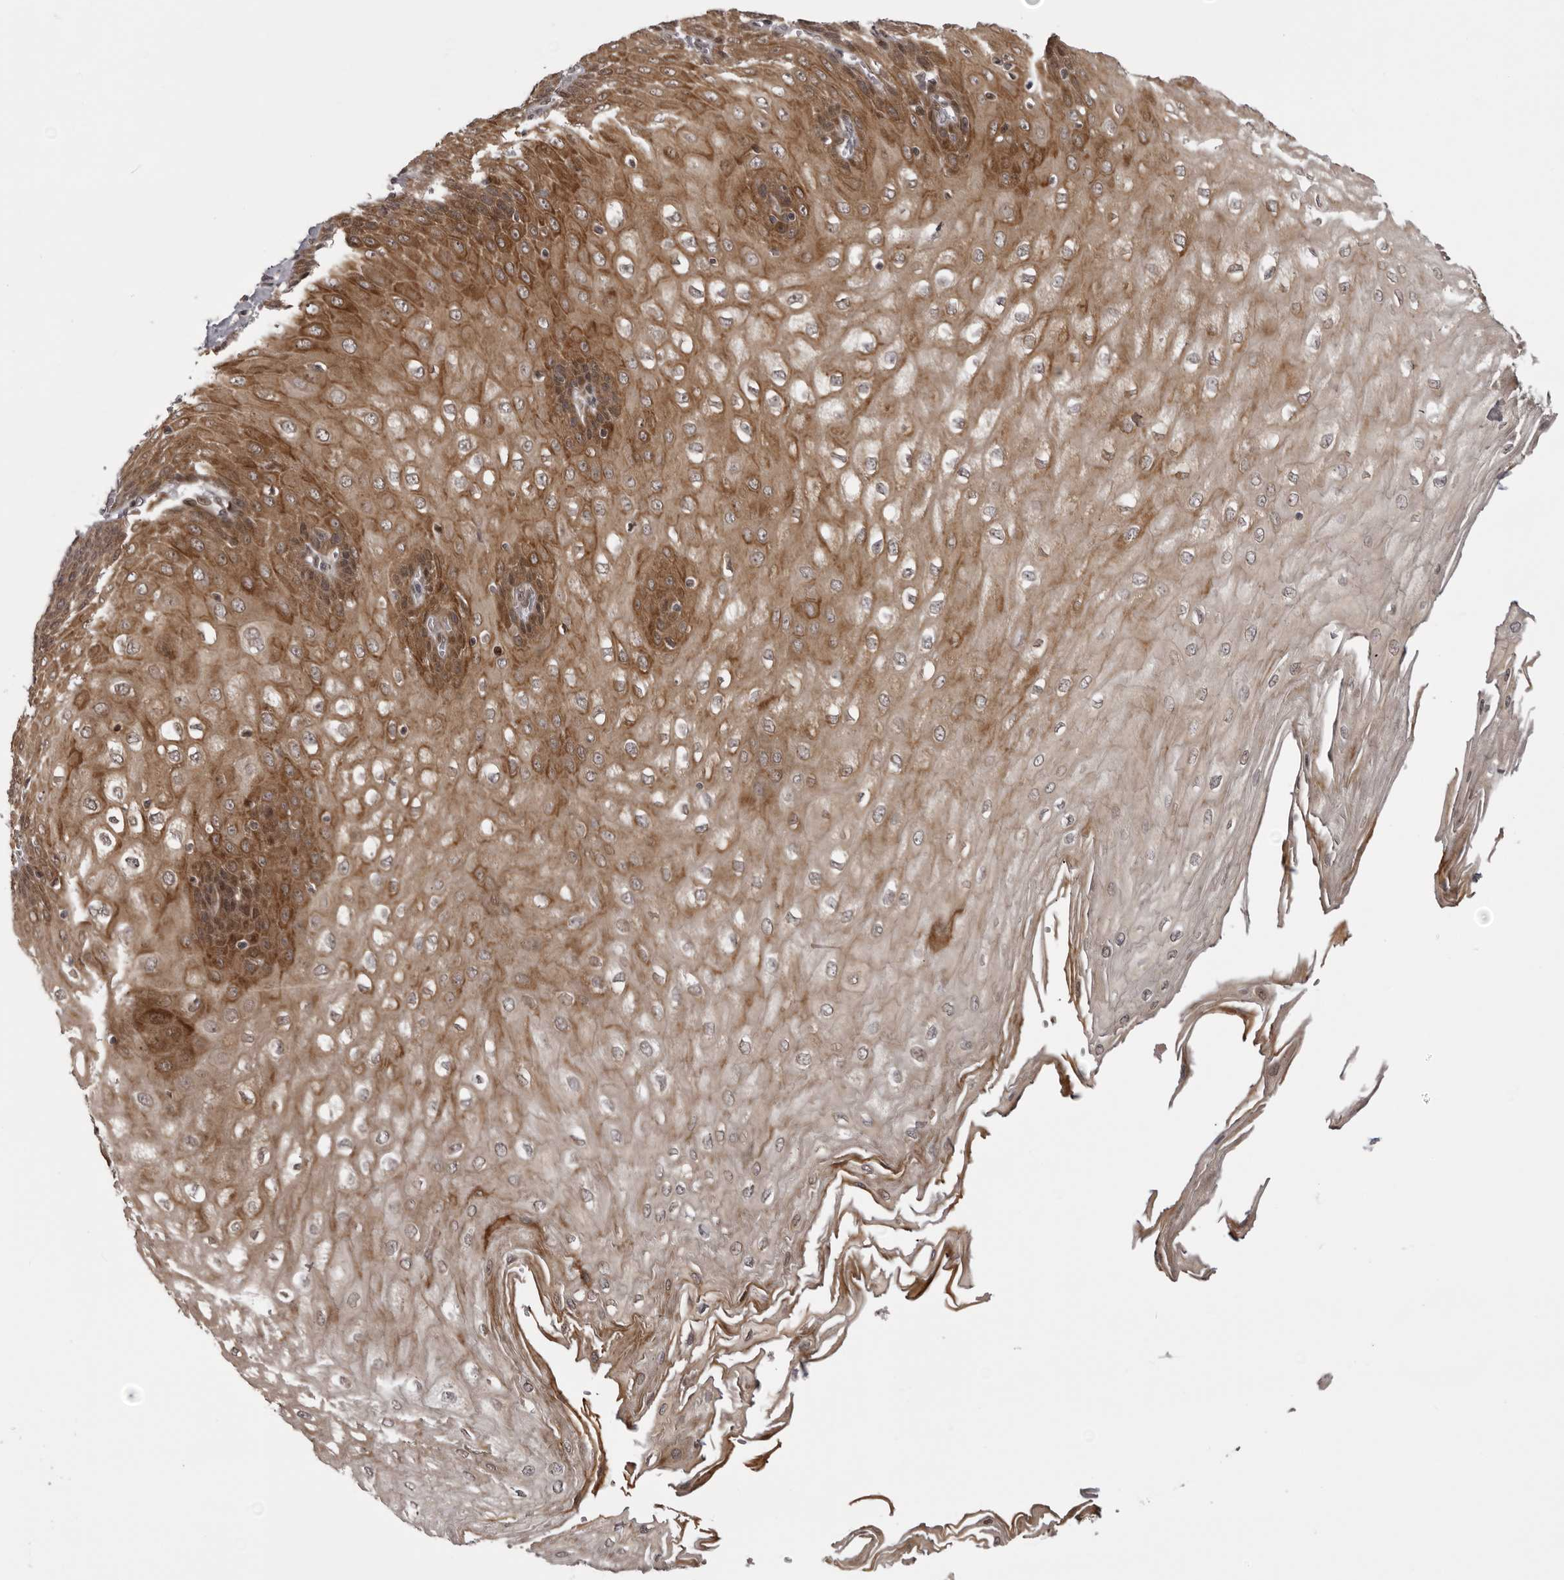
{"staining": {"intensity": "moderate", "quantity": ">75%", "location": "cytoplasmic/membranous,nuclear"}, "tissue": "esophagus", "cell_type": "Squamous epithelial cells", "image_type": "normal", "snomed": [{"axis": "morphology", "description": "Normal tissue, NOS"}, {"axis": "topography", "description": "Esophagus"}], "caption": "Esophagus stained with immunohistochemistry (IHC) displays moderate cytoplasmic/membranous,nuclear expression in about >75% of squamous epithelial cells. The protein is stained brown, and the nuclei are stained in blue (DAB (3,3'-diaminobenzidine) IHC with brightfield microscopy, high magnification).", "gene": "C1orf109", "patient": {"sex": "male", "age": 60}}